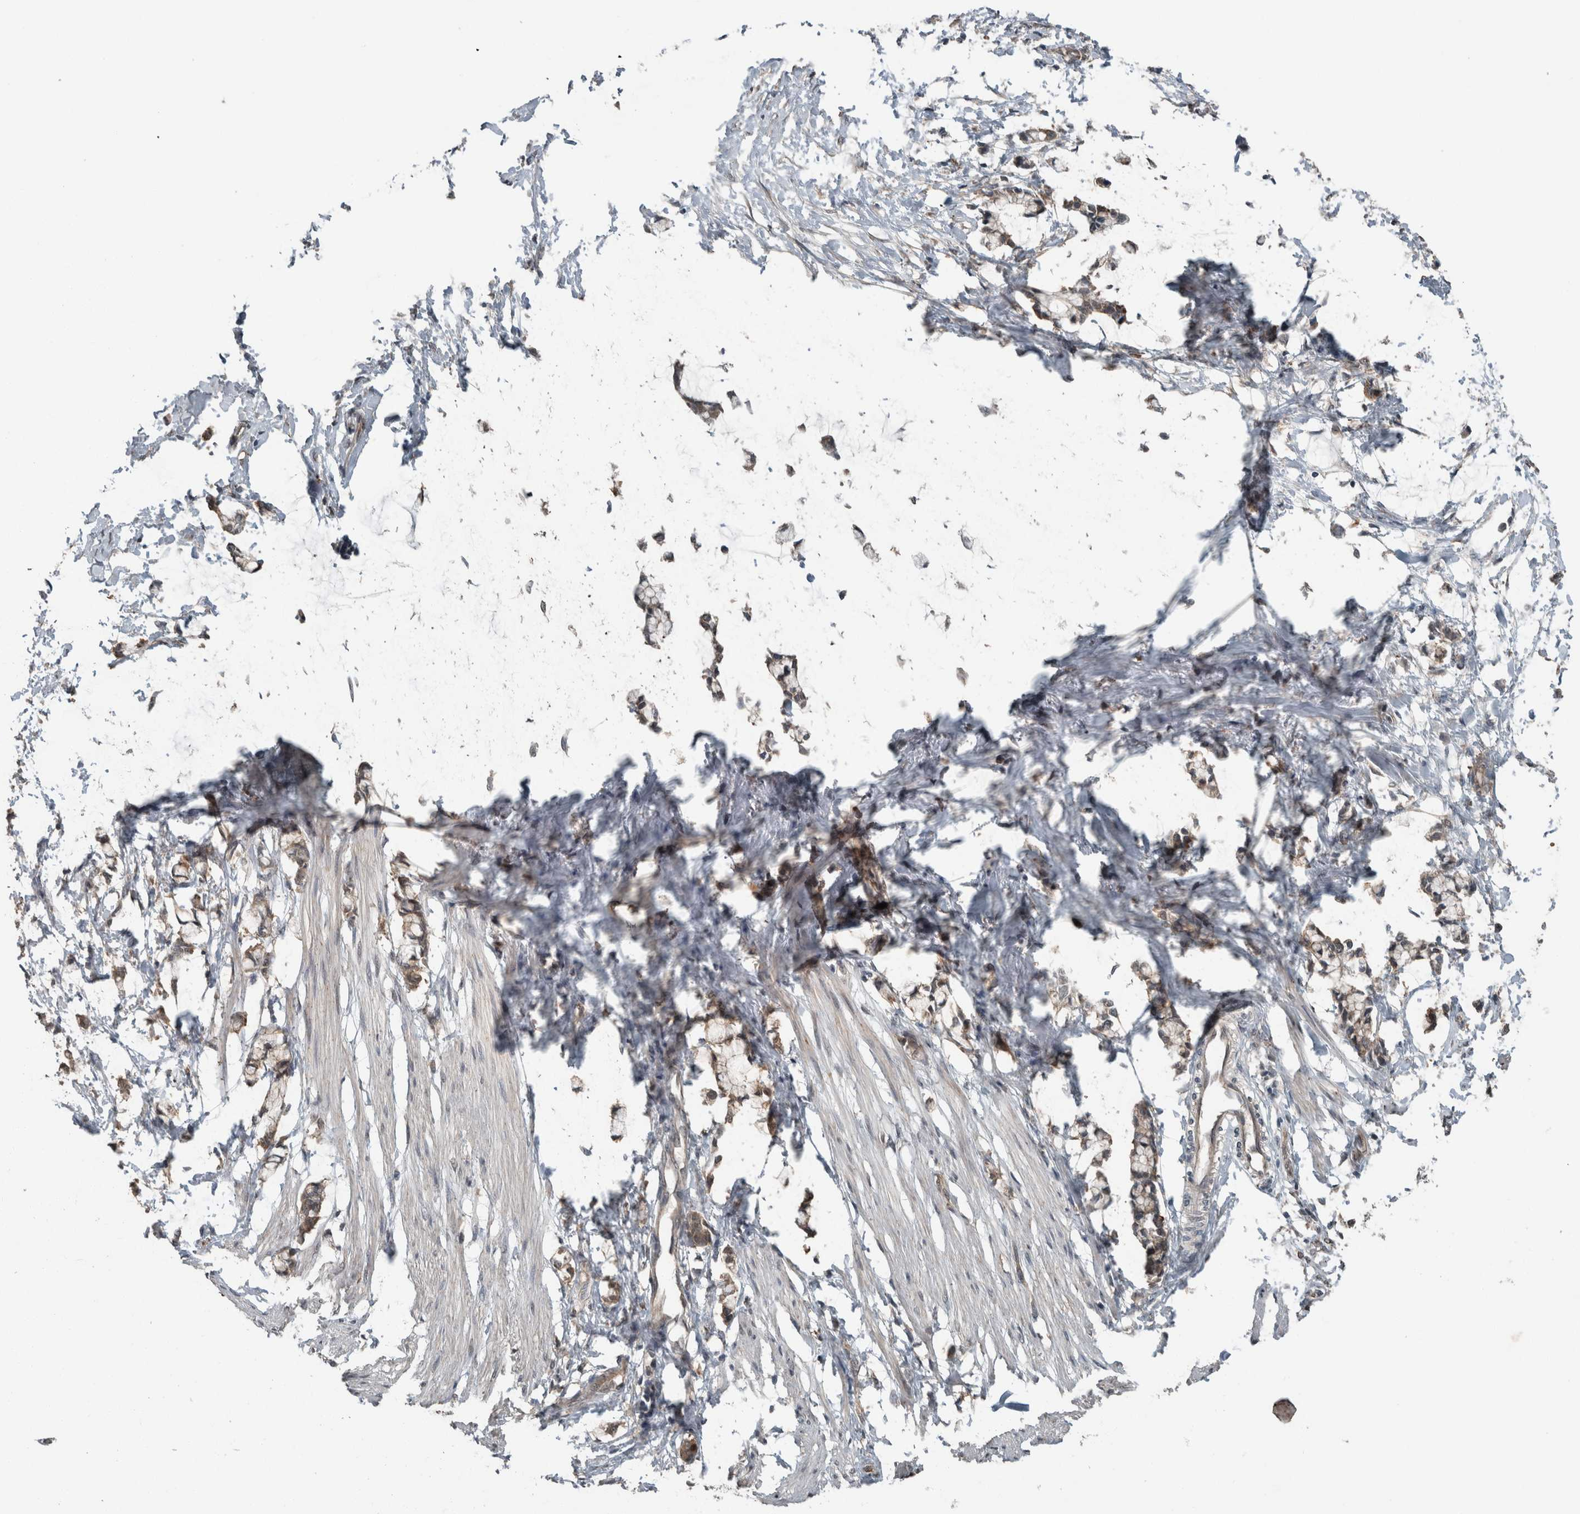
{"staining": {"intensity": "weak", "quantity": "<25%", "location": "nuclear"}, "tissue": "smooth muscle", "cell_type": "Smooth muscle cells", "image_type": "normal", "snomed": [{"axis": "morphology", "description": "Normal tissue, NOS"}, {"axis": "morphology", "description": "Adenocarcinoma, NOS"}, {"axis": "topography", "description": "Smooth muscle"}, {"axis": "topography", "description": "Colon"}], "caption": "Immunohistochemical staining of normal human smooth muscle demonstrates no significant positivity in smooth muscle cells.", "gene": "MYO1E", "patient": {"sex": "male", "age": 14}}